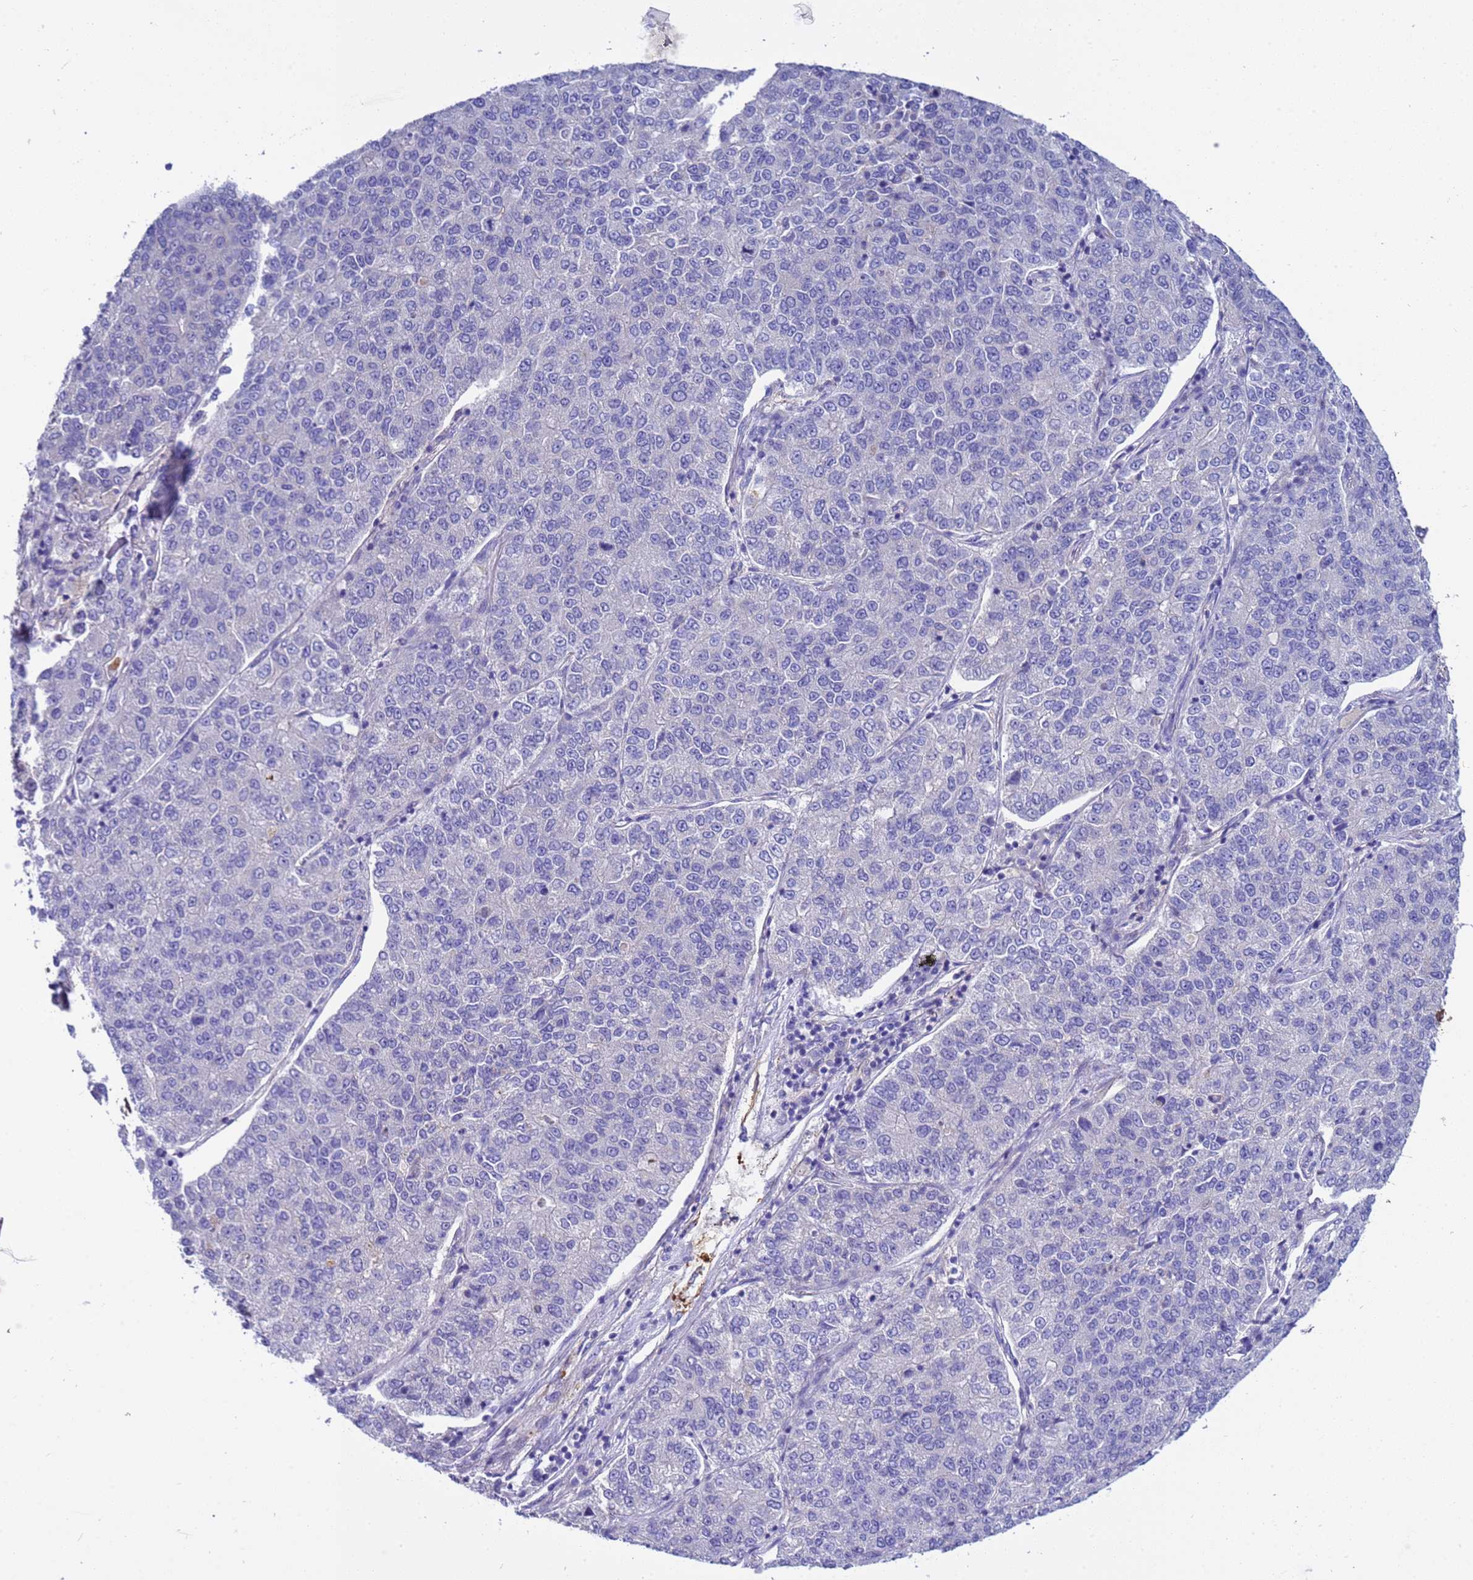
{"staining": {"intensity": "negative", "quantity": "none", "location": "none"}, "tissue": "lung cancer", "cell_type": "Tumor cells", "image_type": "cancer", "snomed": [{"axis": "morphology", "description": "Adenocarcinoma, NOS"}, {"axis": "topography", "description": "Lung"}], "caption": "The photomicrograph displays no significant staining in tumor cells of lung adenocarcinoma.", "gene": "H1-7", "patient": {"sex": "male", "age": 49}}